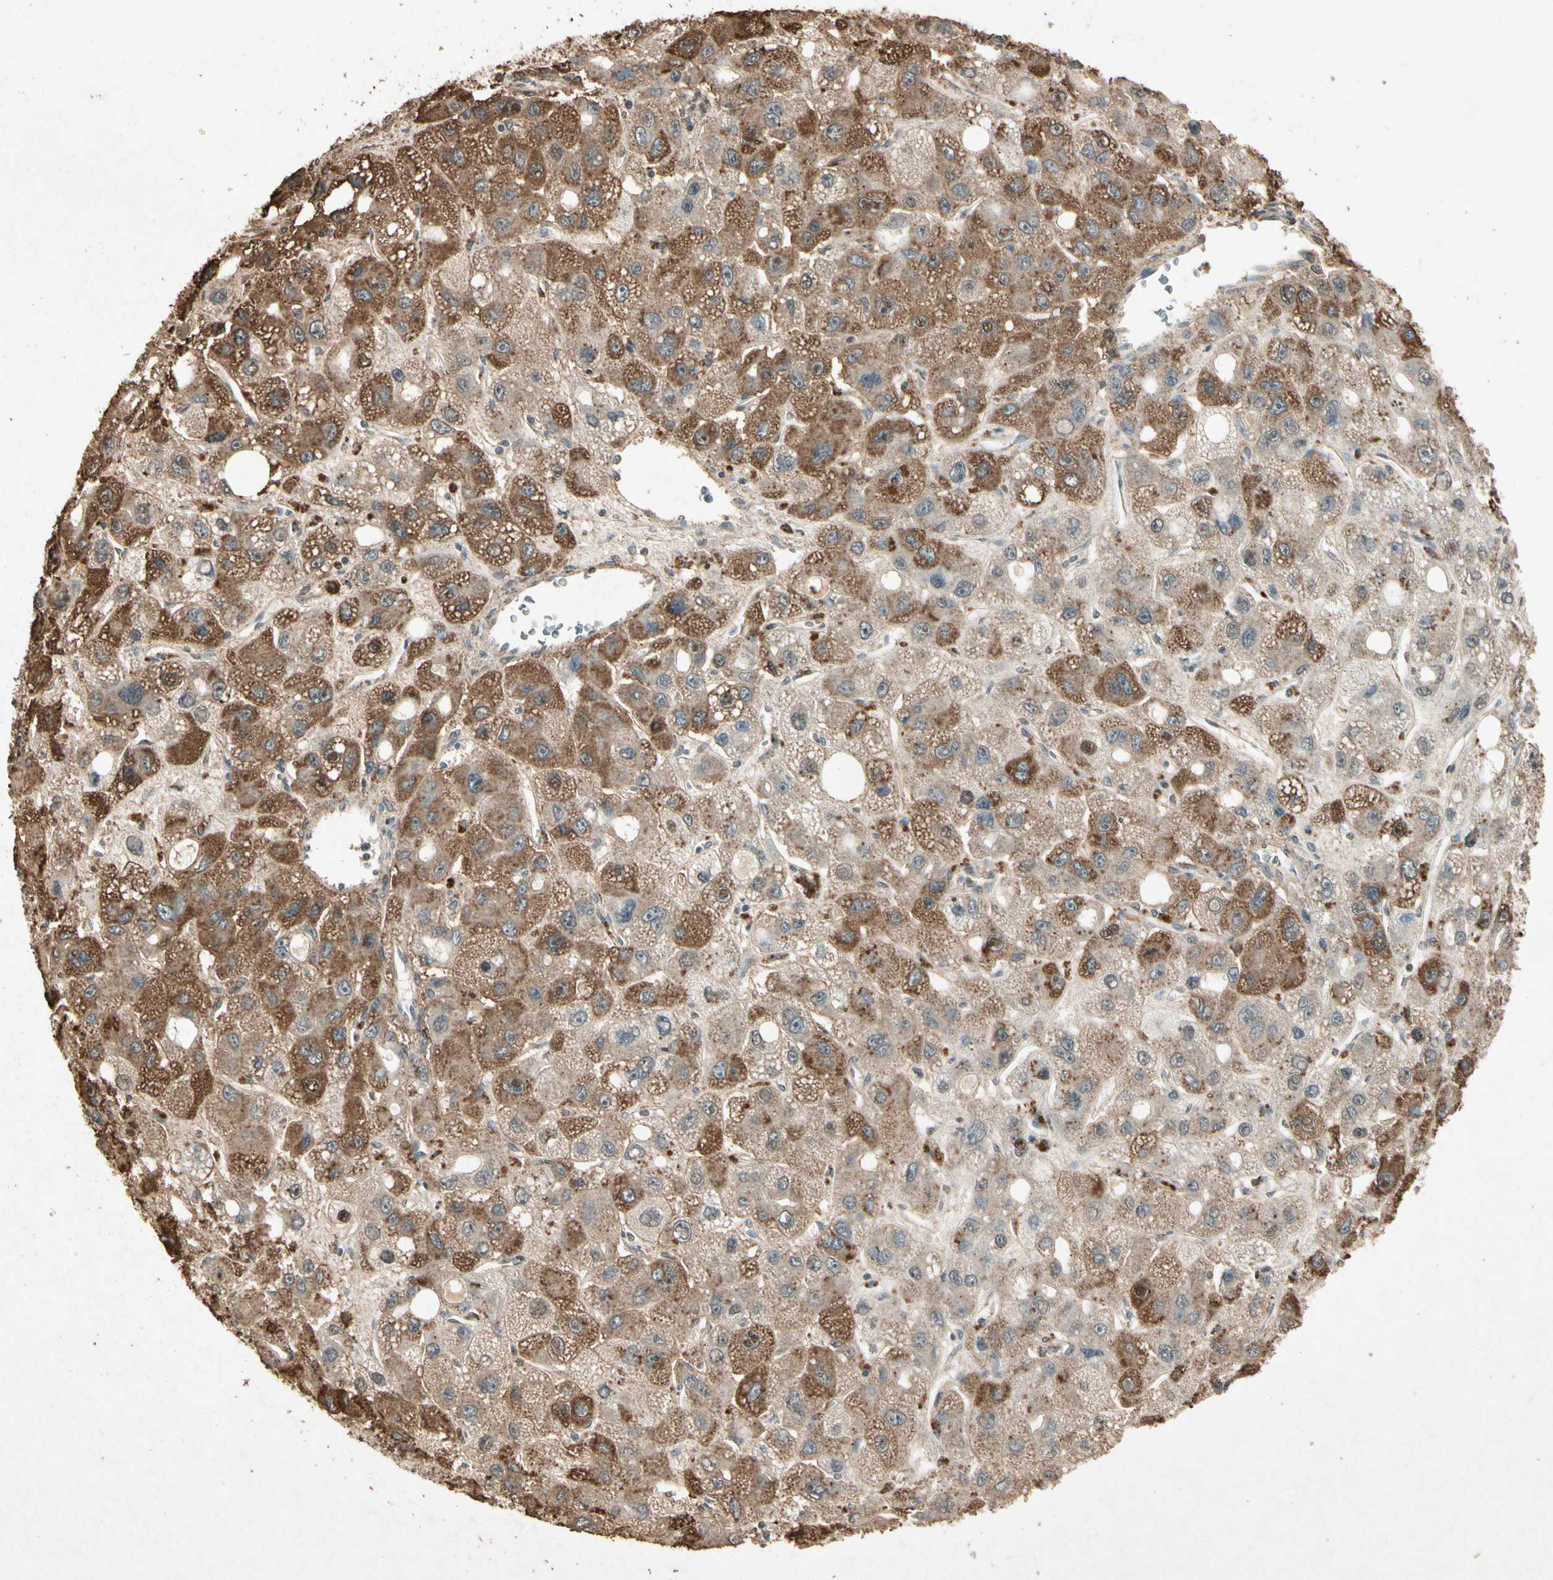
{"staining": {"intensity": "strong", "quantity": "25%-75%", "location": "cytoplasmic/membranous"}, "tissue": "liver cancer", "cell_type": "Tumor cells", "image_type": "cancer", "snomed": [{"axis": "morphology", "description": "Carcinoma, Hepatocellular, NOS"}, {"axis": "topography", "description": "Liver"}], "caption": "Brown immunohistochemical staining in human liver cancer reveals strong cytoplasmic/membranous positivity in about 25%-75% of tumor cells. The protein is stained brown, and the nuclei are stained in blue (DAB IHC with brightfield microscopy, high magnification).", "gene": "GC", "patient": {"sex": "male", "age": 55}}